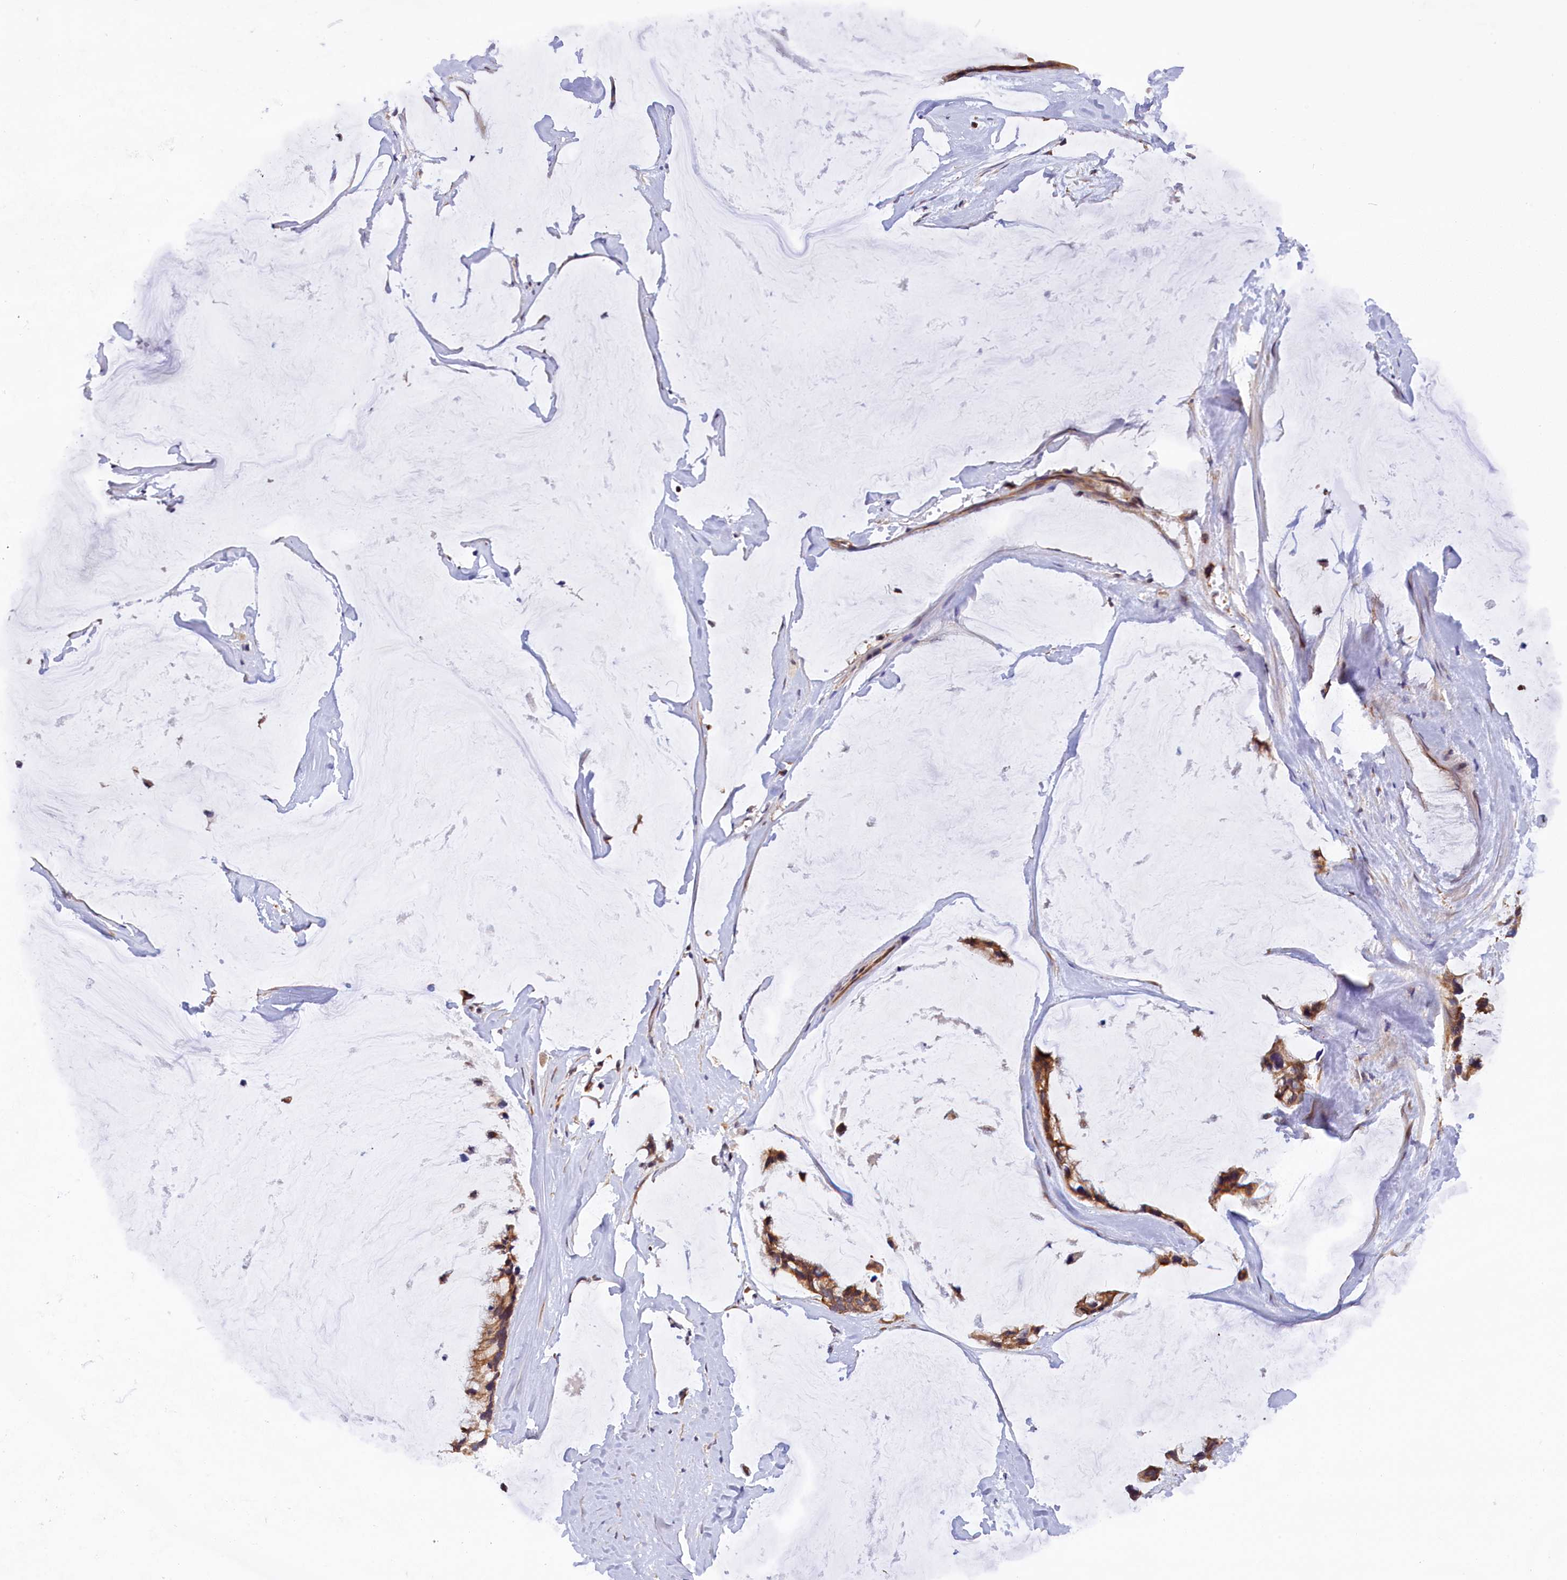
{"staining": {"intensity": "weak", "quantity": ">75%", "location": "cytoplasmic/membranous"}, "tissue": "ovarian cancer", "cell_type": "Tumor cells", "image_type": "cancer", "snomed": [{"axis": "morphology", "description": "Cystadenocarcinoma, mucinous, NOS"}, {"axis": "topography", "description": "Ovary"}], "caption": "Immunohistochemical staining of human ovarian cancer reveals low levels of weak cytoplasmic/membranous protein positivity in about >75% of tumor cells.", "gene": "TBCB", "patient": {"sex": "female", "age": 39}}